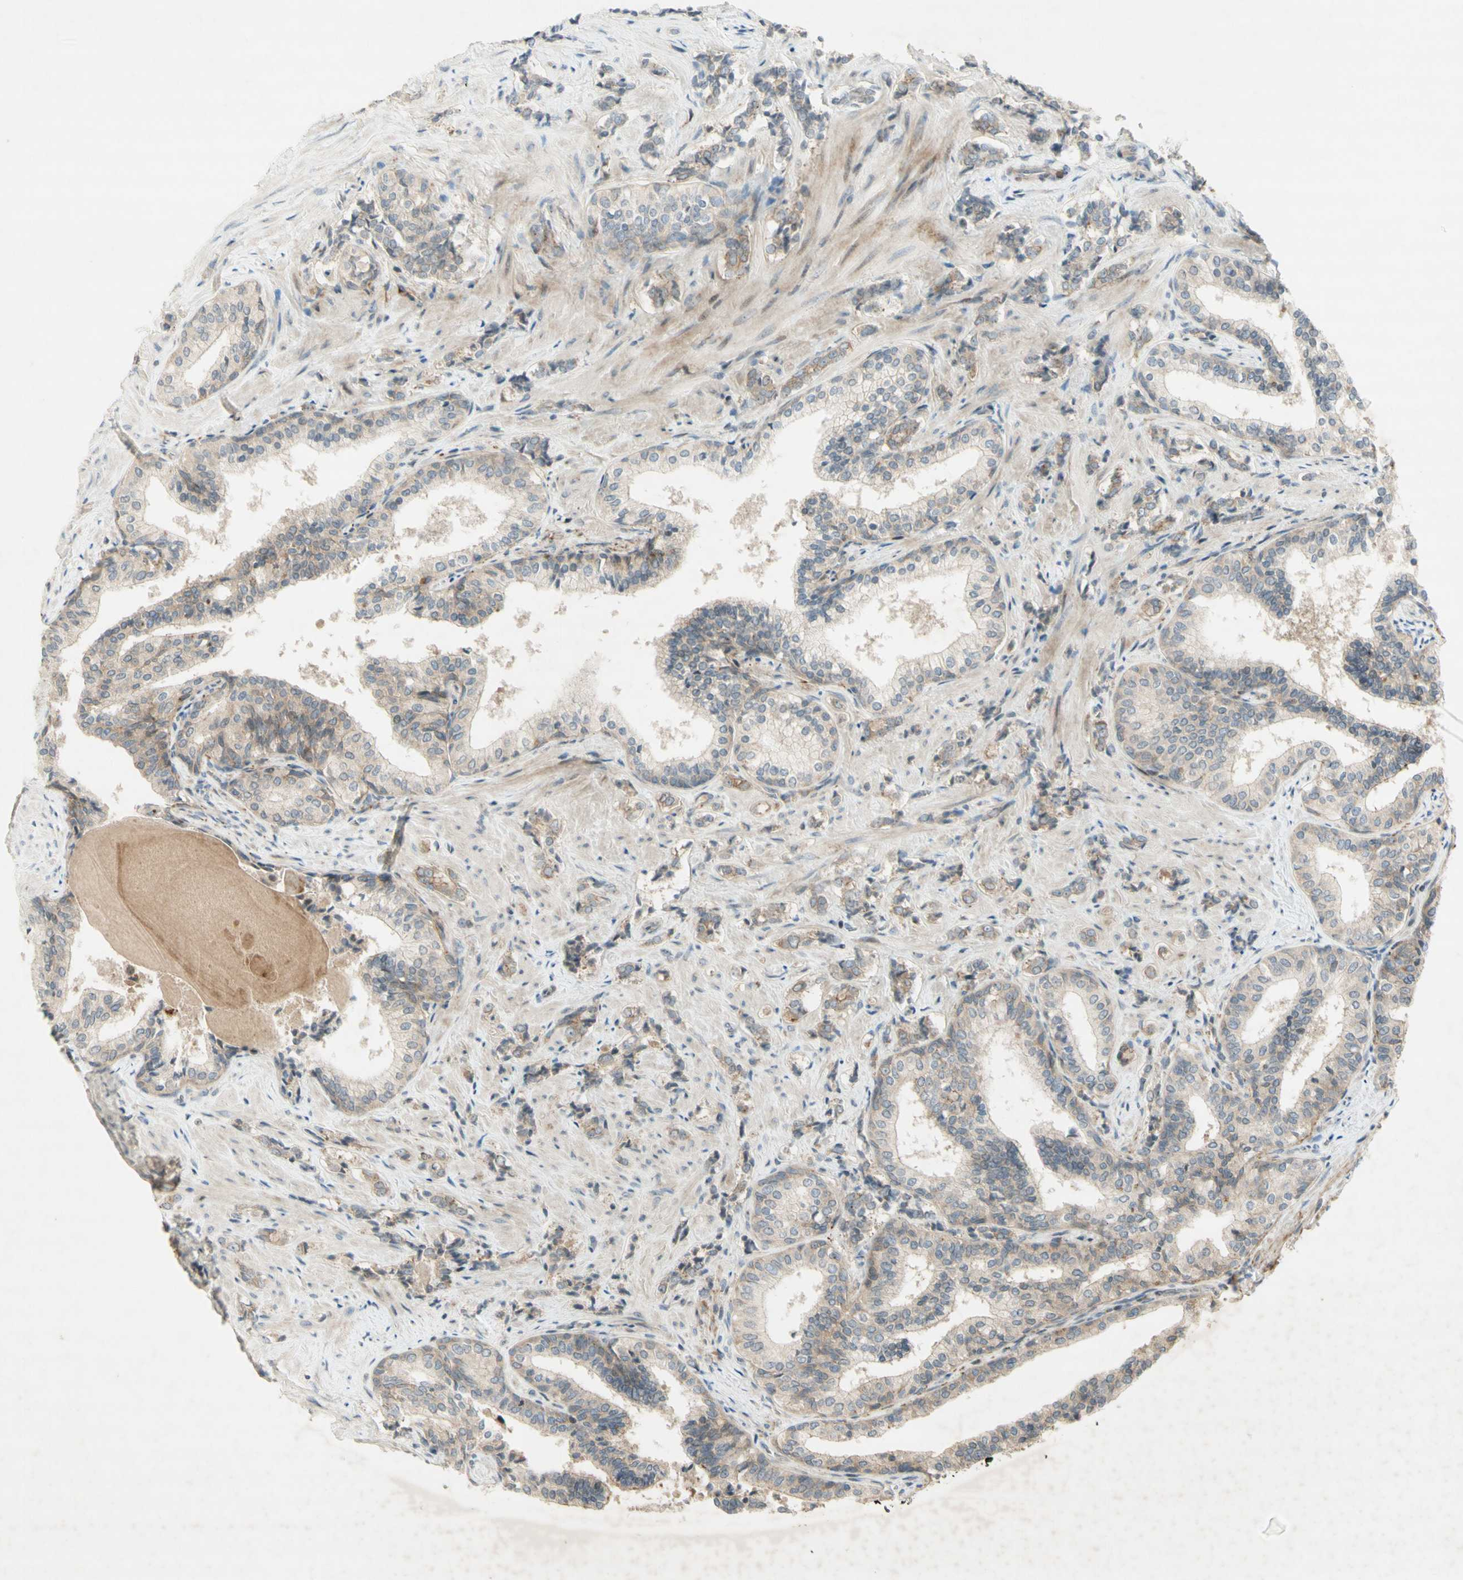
{"staining": {"intensity": "weak", "quantity": ">75%", "location": "cytoplasmic/membranous"}, "tissue": "prostate cancer", "cell_type": "Tumor cells", "image_type": "cancer", "snomed": [{"axis": "morphology", "description": "Adenocarcinoma, Low grade"}, {"axis": "topography", "description": "Prostate"}], "caption": "The photomicrograph exhibits a brown stain indicating the presence of a protein in the cytoplasmic/membranous of tumor cells in prostate cancer.", "gene": "ETF1", "patient": {"sex": "male", "age": 60}}